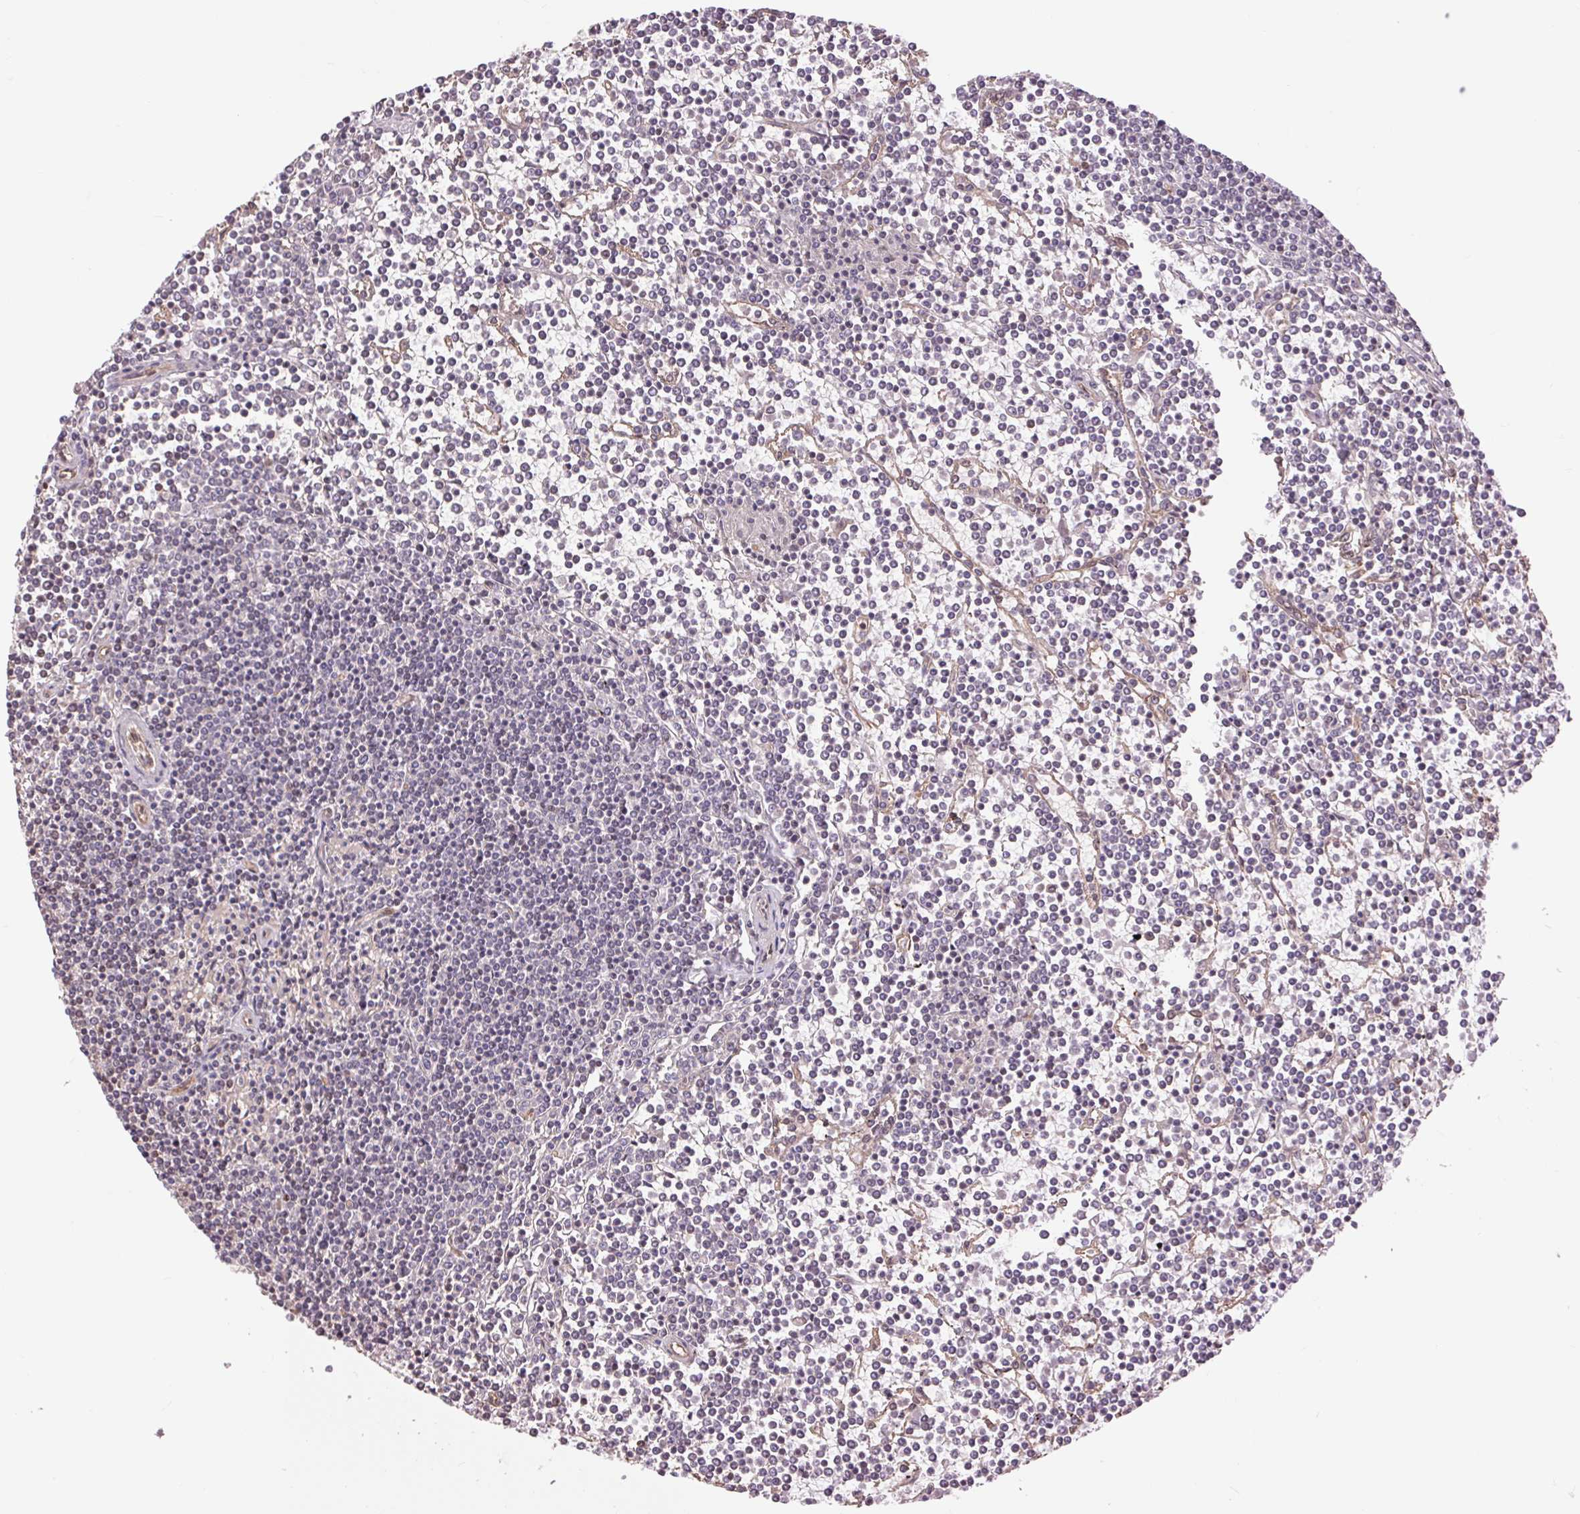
{"staining": {"intensity": "negative", "quantity": "none", "location": "none"}, "tissue": "lymphoma", "cell_type": "Tumor cells", "image_type": "cancer", "snomed": [{"axis": "morphology", "description": "Malignant lymphoma, non-Hodgkin's type, Low grade"}, {"axis": "topography", "description": "Spleen"}], "caption": "Tumor cells show no significant protein expression in low-grade malignant lymphoma, non-Hodgkin's type.", "gene": "PALM", "patient": {"sex": "female", "age": 19}}